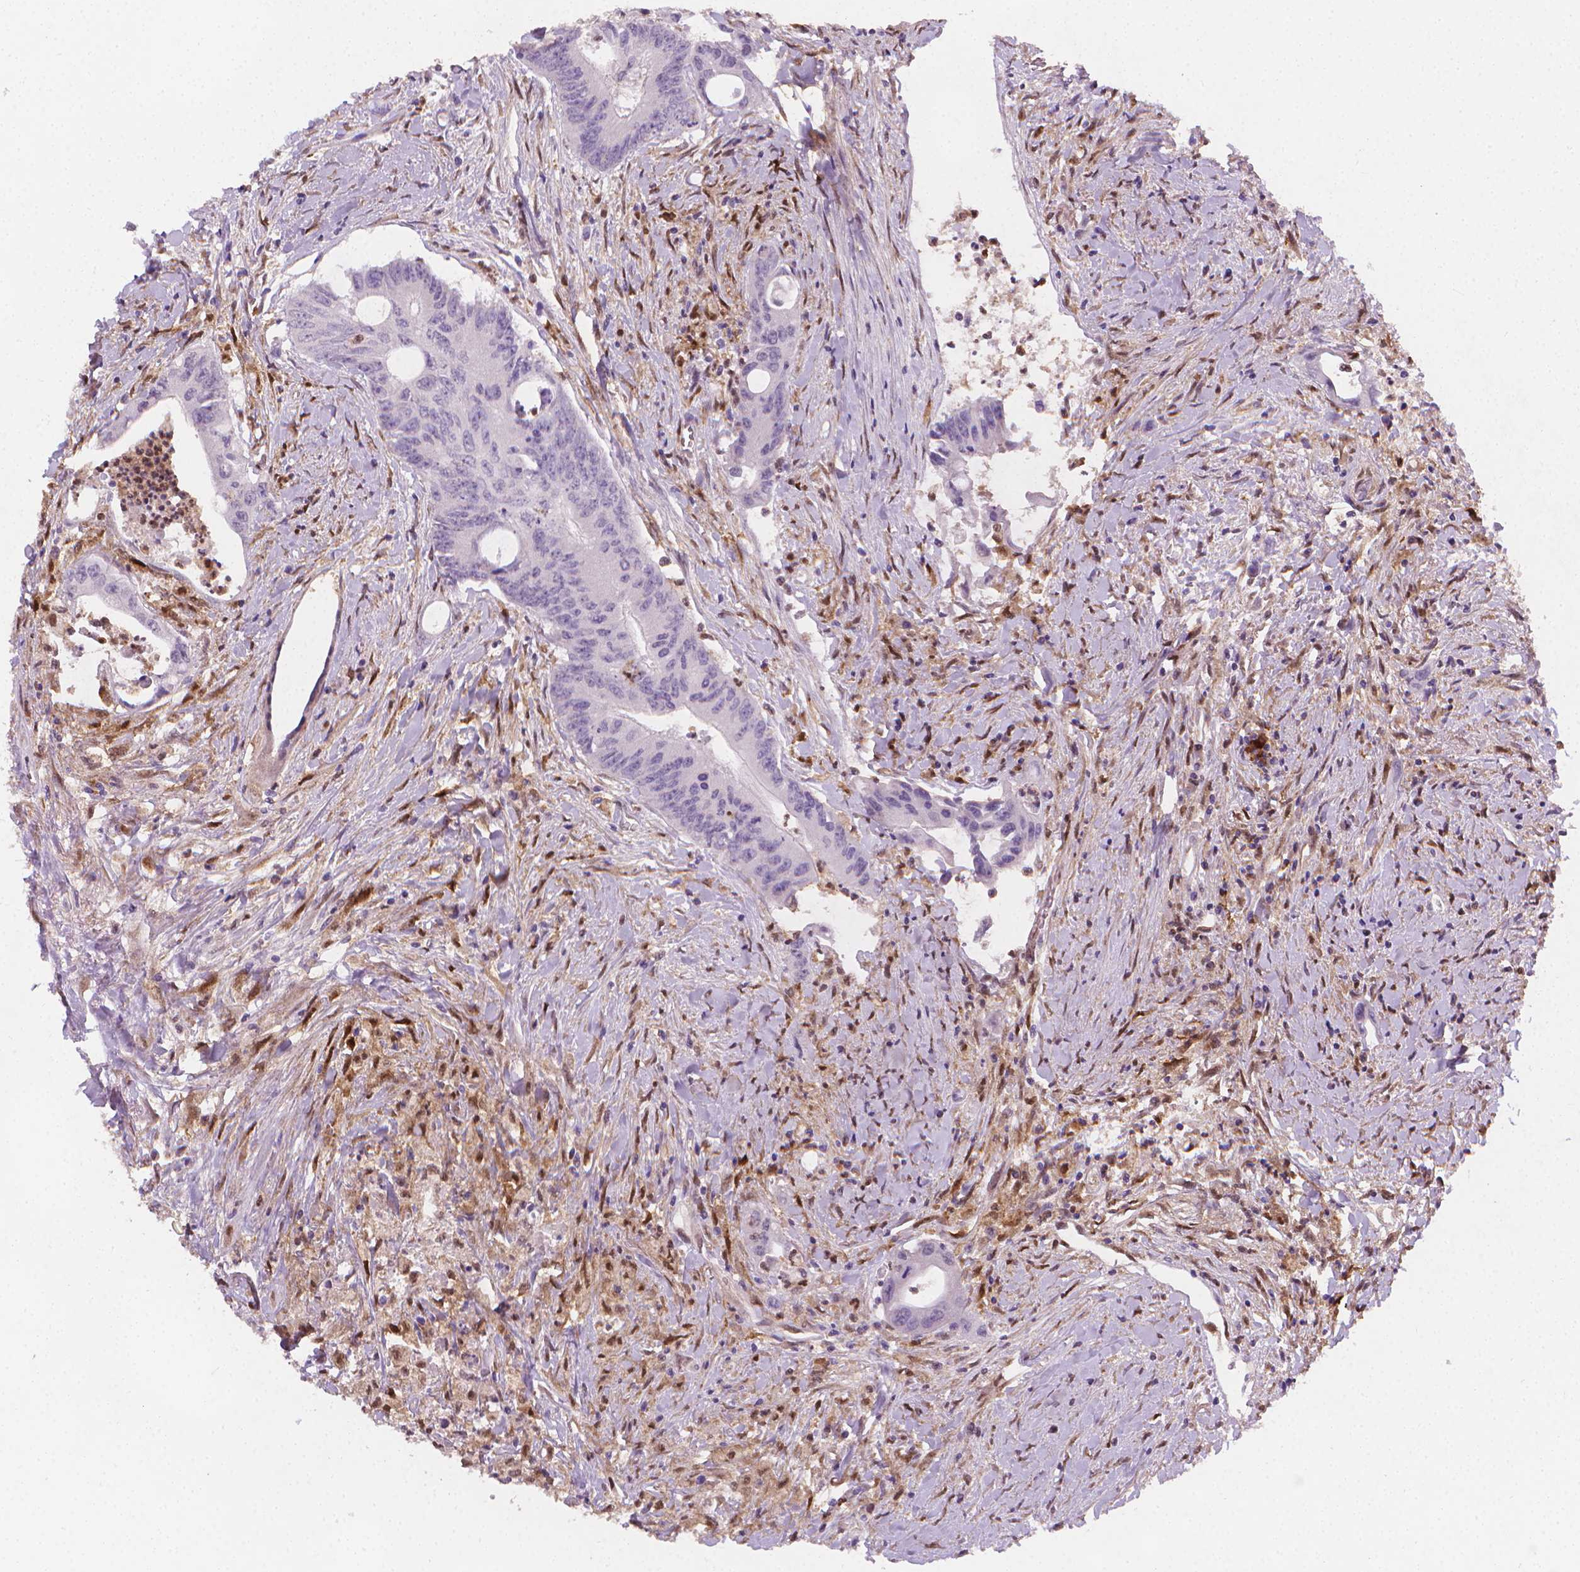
{"staining": {"intensity": "negative", "quantity": "none", "location": "none"}, "tissue": "colorectal cancer", "cell_type": "Tumor cells", "image_type": "cancer", "snomed": [{"axis": "morphology", "description": "Adenocarcinoma, NOS"}, {"axis": "topography", "description": "Rectum"}], "caption": "DAB (3,3'-diaminobenzidine) immunohistochemical staining of human colorectal adenocarcinoma exhibits no significant positivity in tumor cells. Nuclei are stained in blue.", "gene": "TNFAIP2", "patient": {"sex": "male", "age": 59}}